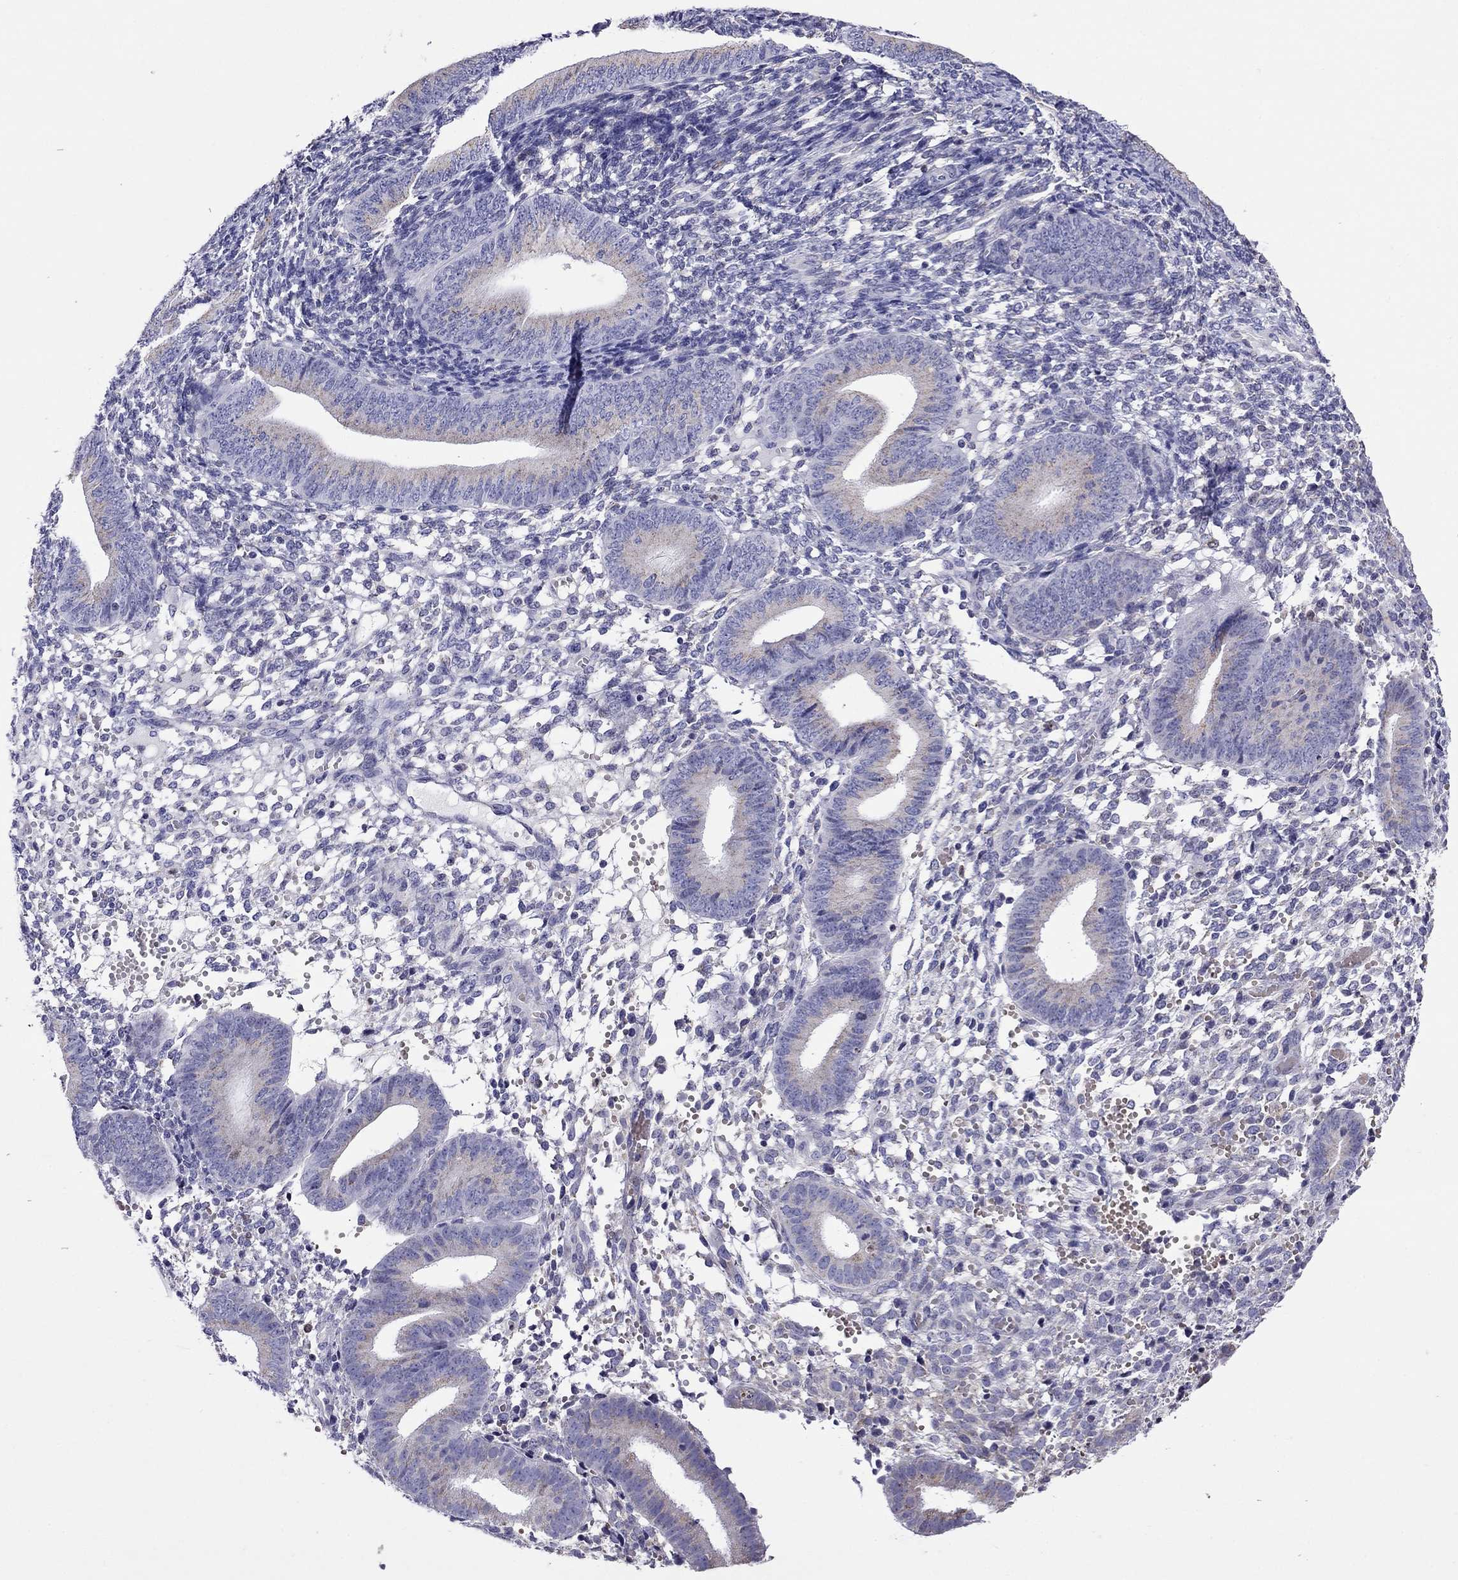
{"staining": {"intensity": "negative", "quantity": "none", "location": "none"}, "tissue": "endometrium", "cell_type": "Cells in endometrial stroma", "image_type": "normal", "snomed": [{"axis": "morphology", "description": "Normal tissue, NOS"}, {"axis": "topography", "description": "Endometrium"}], "caption": "Cells in endometrial stroma are negative for brown protein staining in normal endometrium. (DAB immunohistochemistry (IHC) visualized using brightfield microscopy, high magnification).", "gene": "SCG2", "patient": {"sex": "female", "age": 39}}